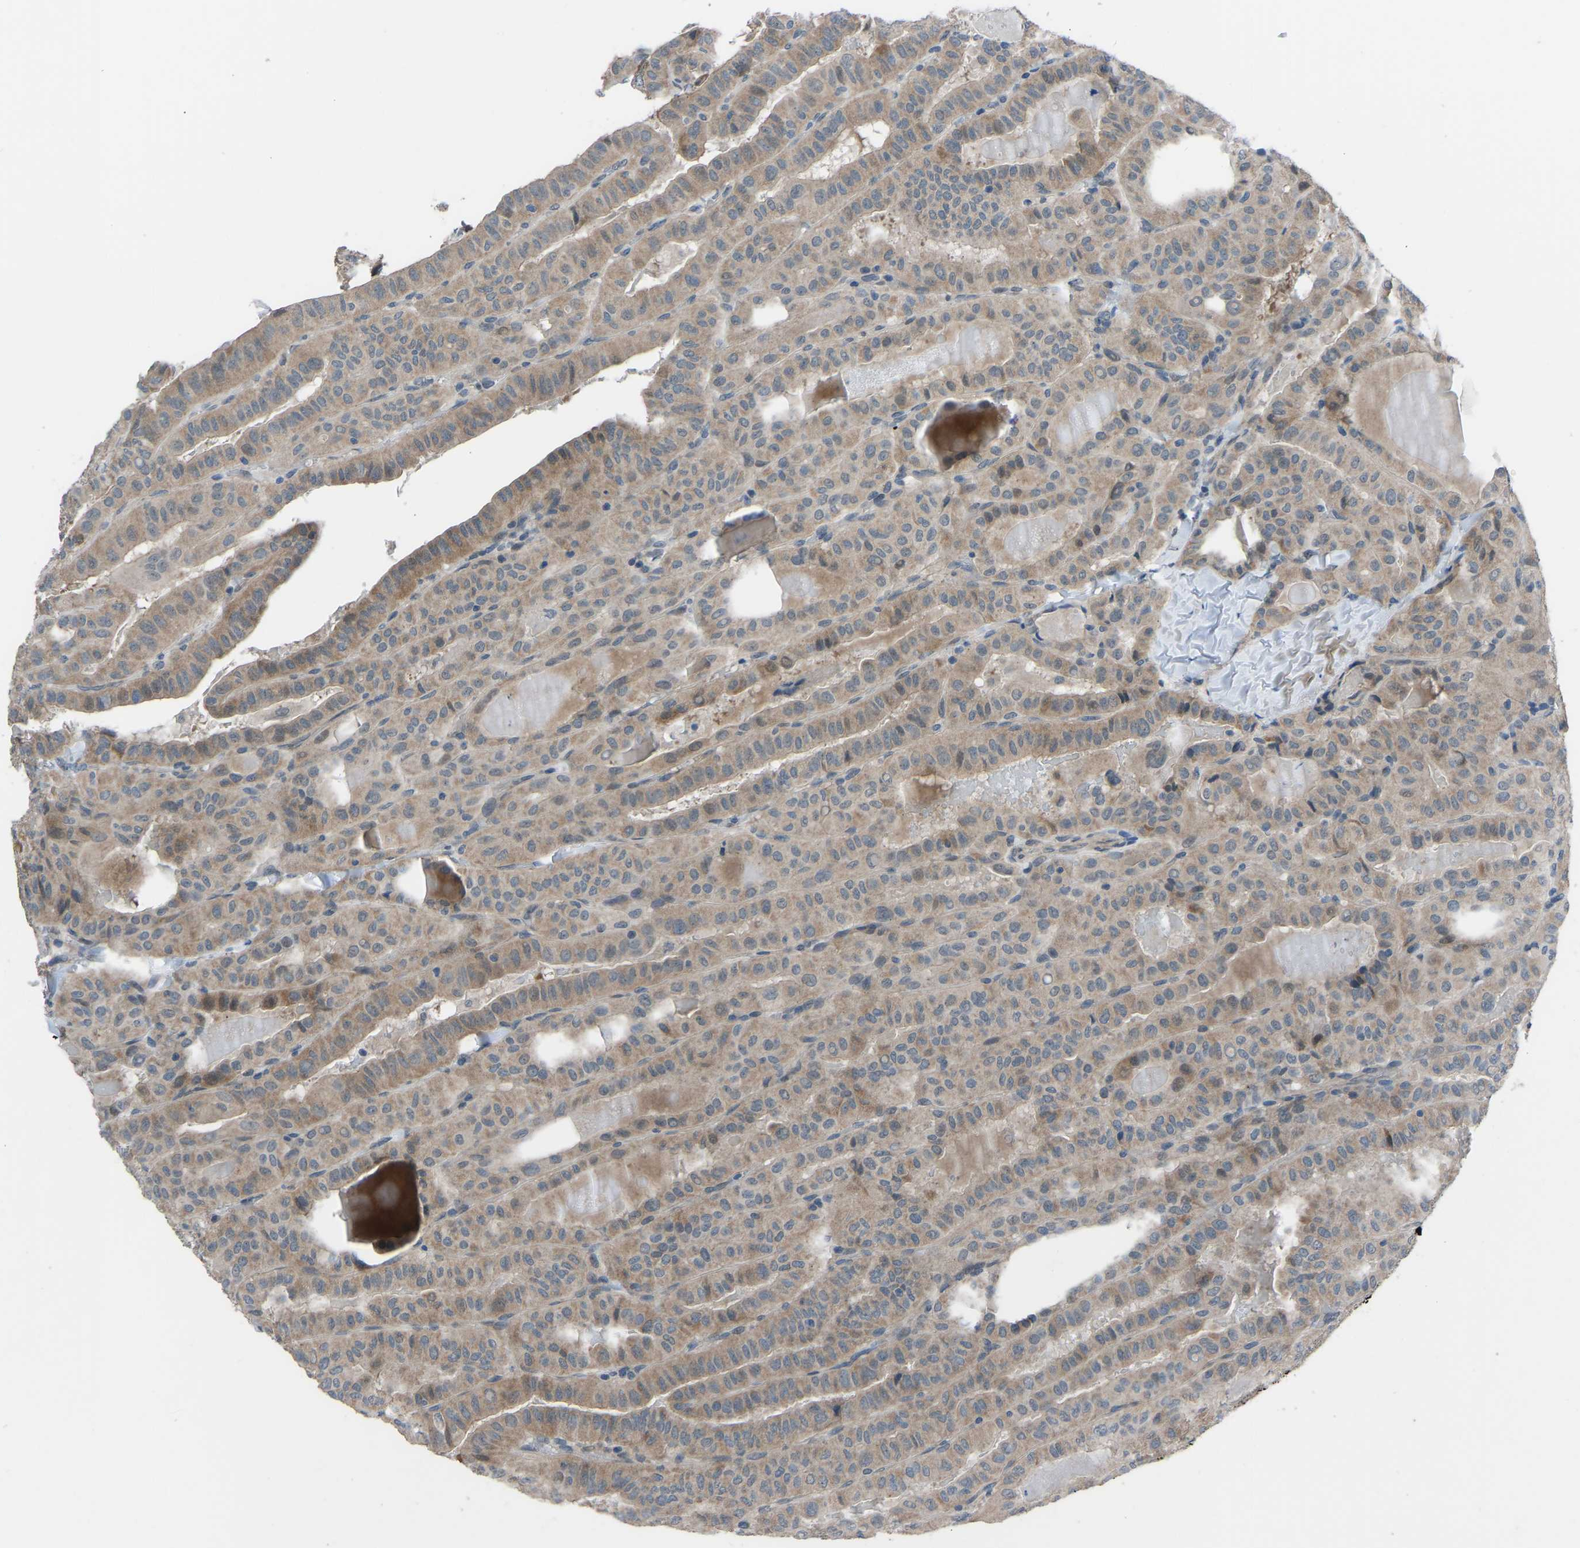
{"staining": {"intensity": "weak", "quantity": ">75%", "location": "cytoplasmic/membranous"}, "tissue": "thyroid cancer", "cell_type": "Tumor cells", "image_type": "cancer", "snomed": [{"axis": "morphology", "description": "Papillary adenocarcinoma, NOS"}, {"axis": "topography", "description": "Thyroid gland"}], "caption": "The photomicrograph exhibits staining of thyroid papillary adenocarcinoma, revealing weak cytoplasmic/membranous protein positivity (brown color) within tumor cells.", "gene": "CDK2AP1", "patient": {"sex": "male", "age": 77}}